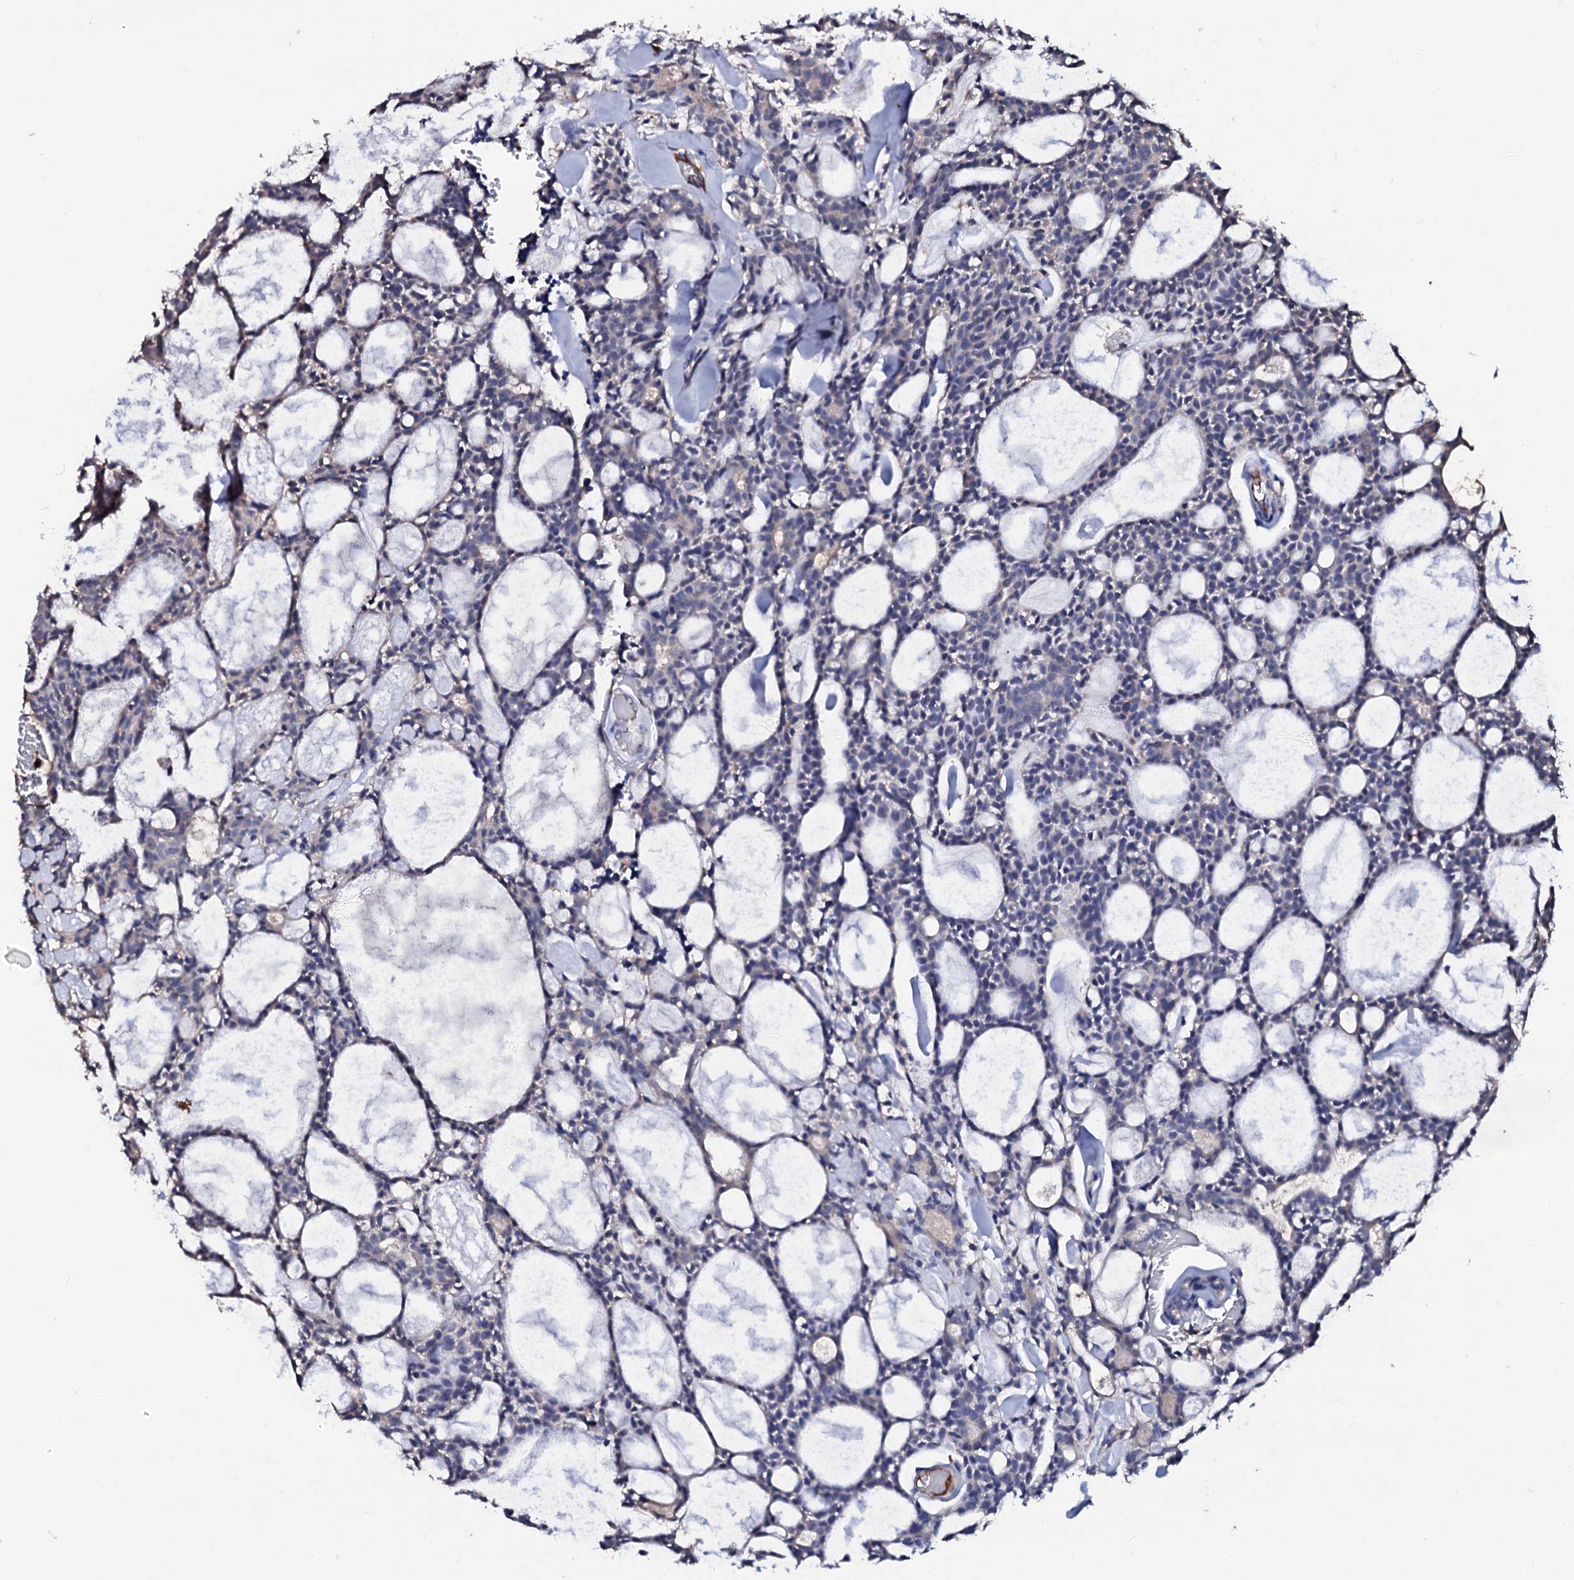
{"staining": {"intensity": "negative", "quantity": "none", "location": "none"}, "tissue": "head and neck cancer", "cell_type": "Tumor cells", "image_type": "cancer", "snomed": [{"axis": "morphology", "description": "Adenocarcinoma, NOS"}, {"axis": "topography", "description": "Salivary gland"}, {"axis": "topography", "description": "Head-Neck"}], "caption": "DAB immunohistochemical staining of human head and neck cancer (adenocarcinoma) reveals no significant staining in tumor cells.", "gene": "TCAF2", "patient": {"sex": "male", "age": 55}}